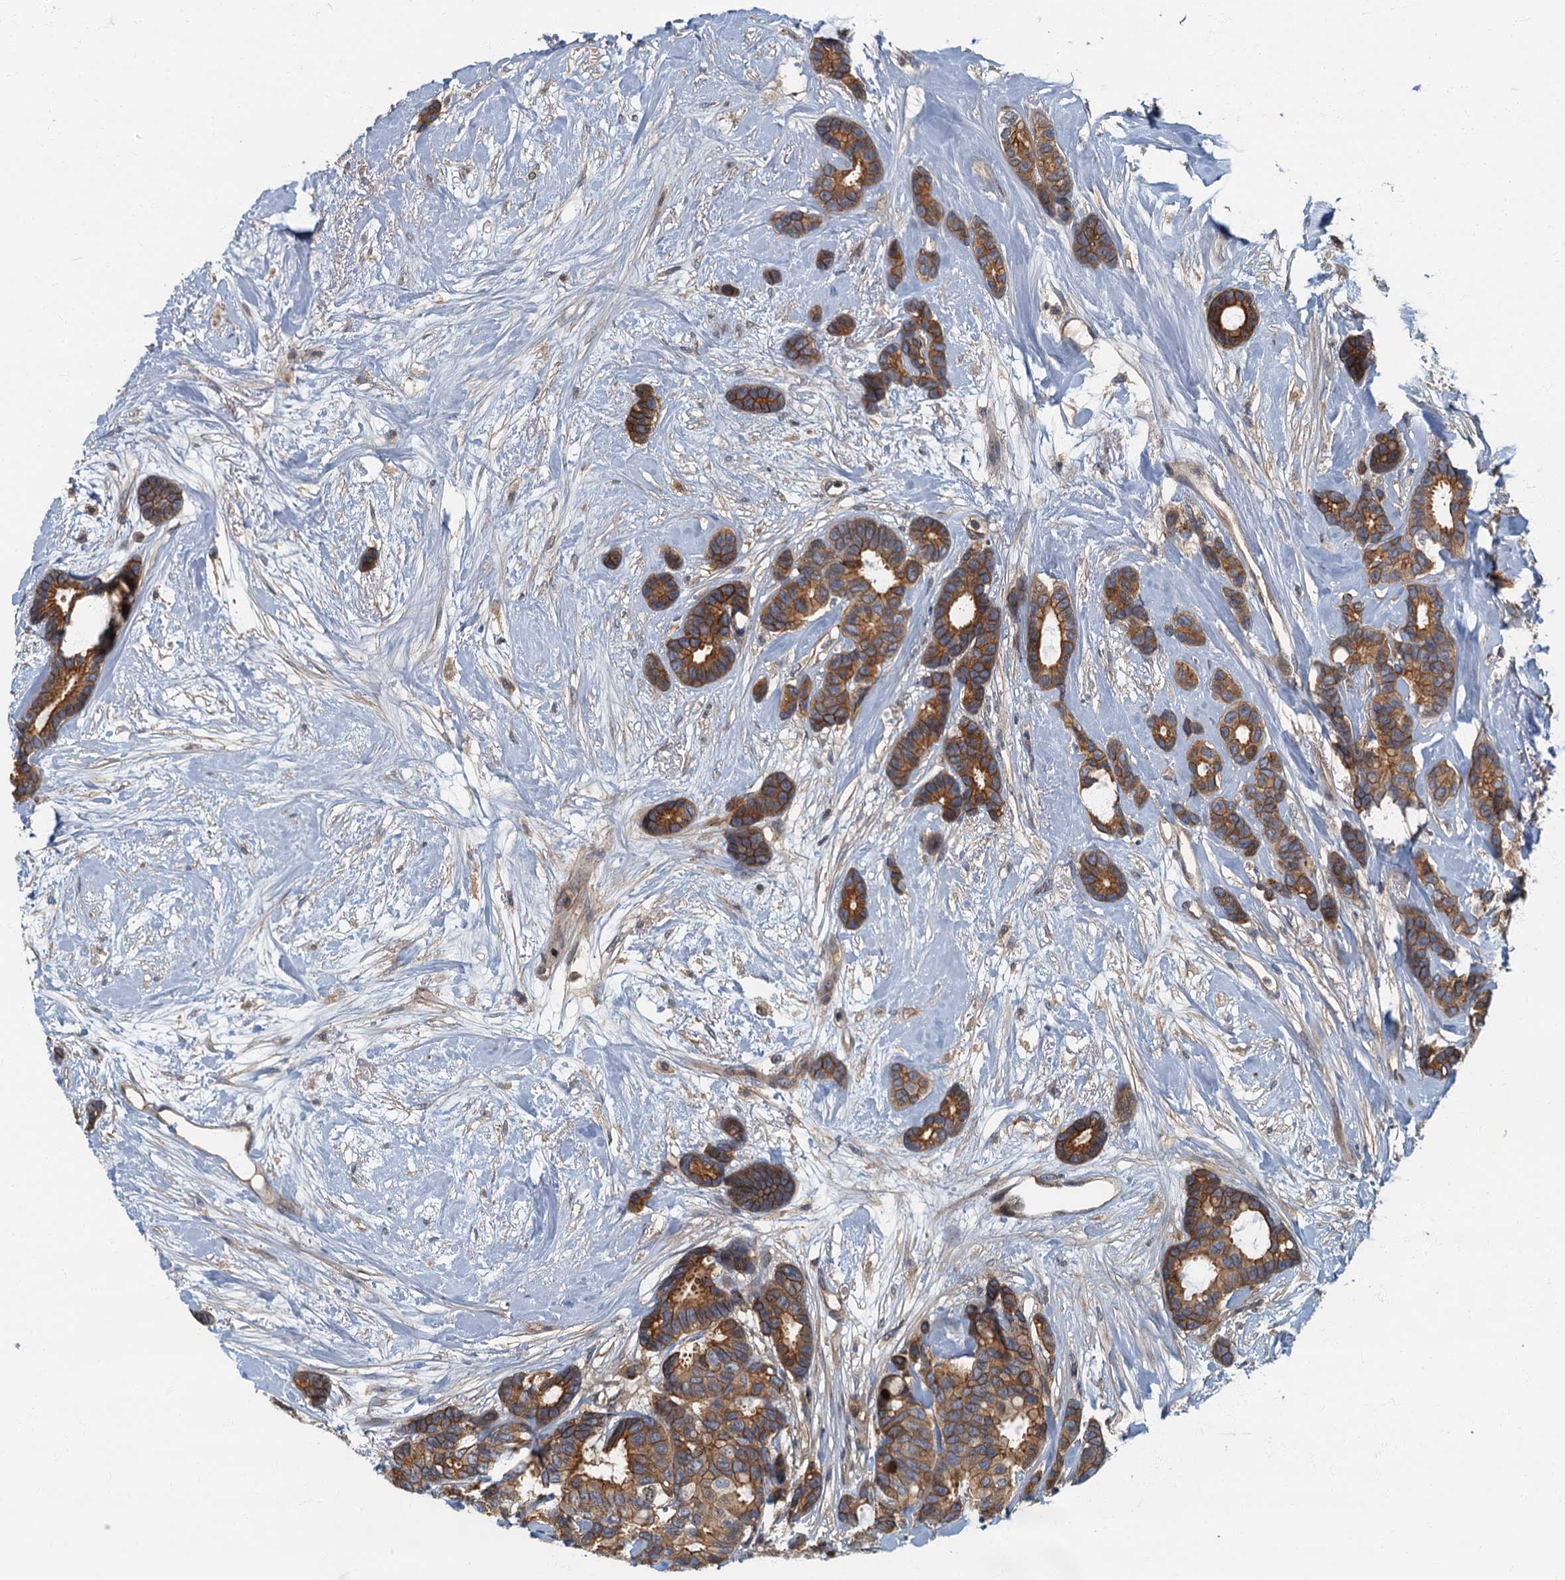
{"staining": {"intensity": "moderate", "quantity": ">75%", "location": "cytoplasmic/membranous"}, "tissue": "breast cancer", "cell_type": "Tumor cells", "image_type": "cancer", "snomed": [{"axis": "morphology", "description": "Duct carcinoma"}, {"axis": "topography", "description": "Breast"}], "caption": "Immunohistochemistry (DAB (3,3'-diaminobenzidine)) staining of human breast cancer (infiltrating ductal carcinoma) displays moderate cytoplasmic/membranous protein expression in approximately >75% of tumor cells. The staining is performed using DAB brown chromogen to label protein expression. The nuclei are counter-stained blue using hematoxylin.", "gene": "CKAP2L", "patient": {"sex": "female", "age": 87}}